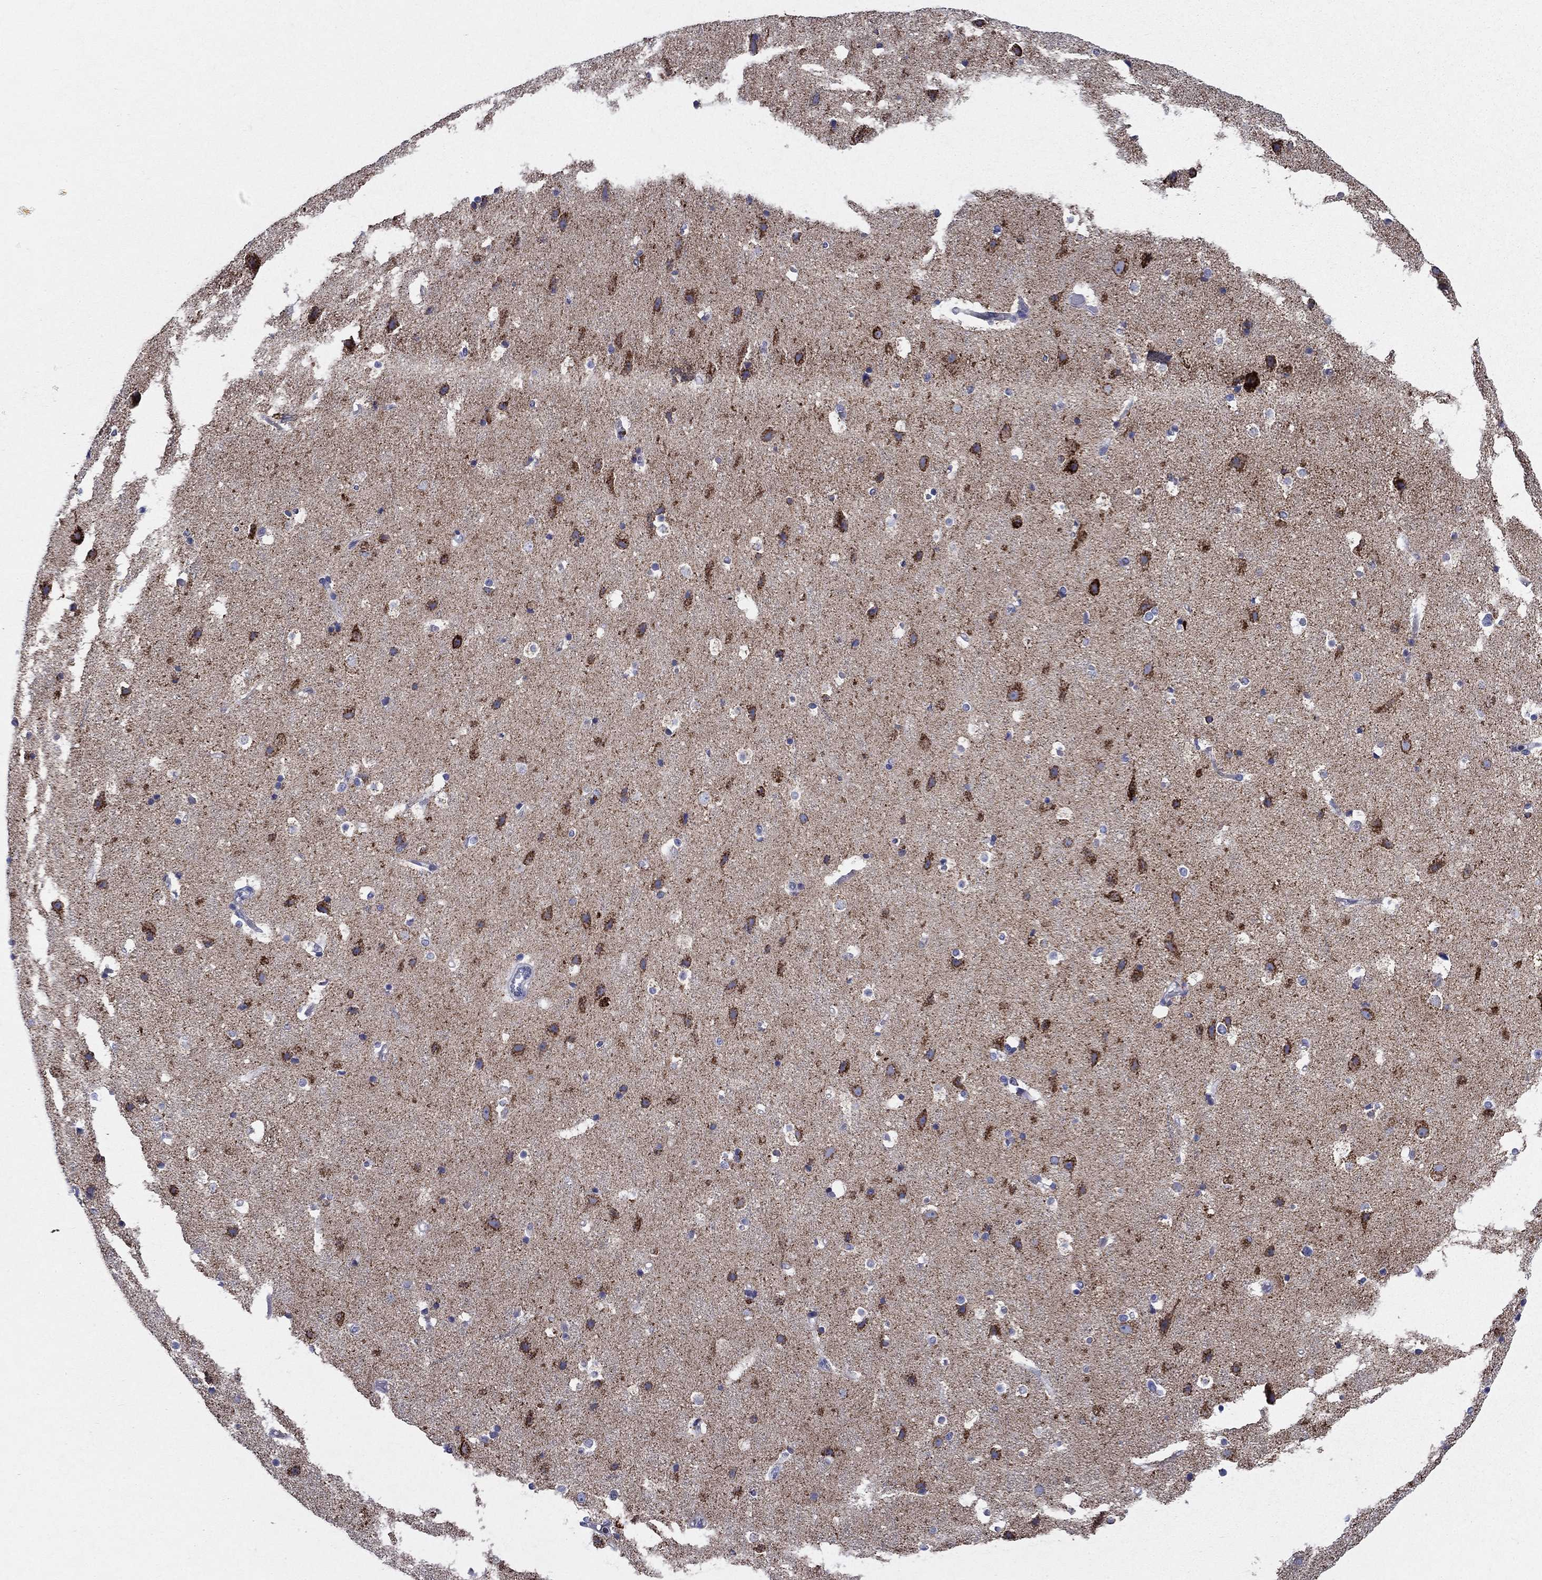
{"staining": {"intensity": "negative", "quantity": "none", "location": "none"}, "tissue": "cerebral cortex", "cell_type": "Endothelial cells", "image_type": "normal", "snomed": [{"axis": "morphology", "description": "Normal tissue, NOS"}, {"axis": "topography", "description": "Cerebral cortex"}], "caption": "Immunohistochemistry (IHC) histopathology image of unremarkable cerebral cortex: cerebral cortex stained with DAB shows no significant protein staining in endothelial cells.", "gene": "NDUFA4L2", "patient": {"sex": "female", "age": 52}}